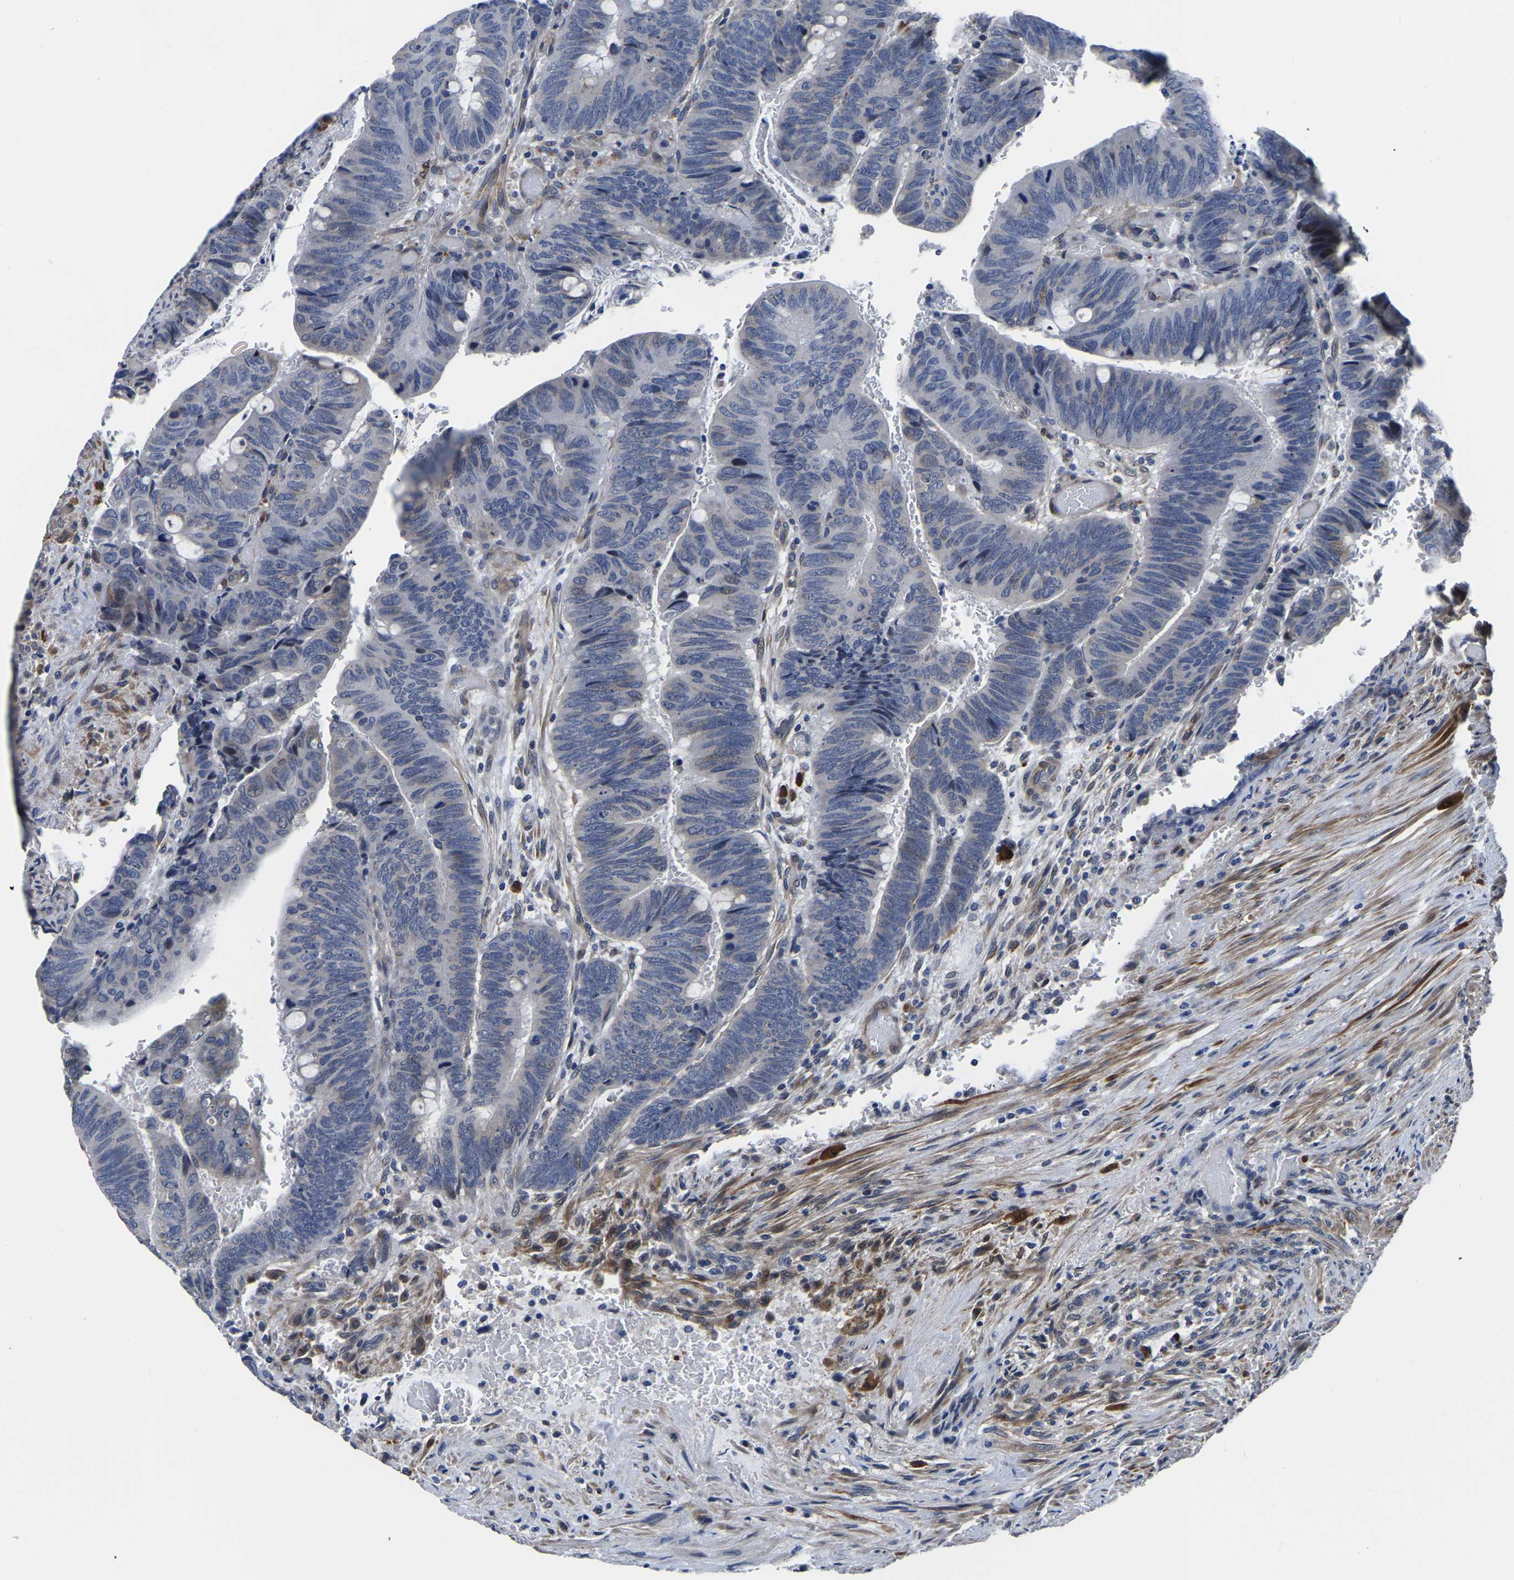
{"staining": {"intensity": "negative", "quantity": "none", "location": "none"}, "tissue": "colorectal cancer", "cell_type": "Tumor cells", "image_type": "cancer", "snomed": [{"axis": "morphology", "description": "Normal tissue, NOS"}, {"axis": "morphology", "description": "Adenocarcinoma, NOS"}, {"axis": "topography", "description": "Rectum"}], "caption": "IHC photomicrograph of neoplastic tissue: human colorectal cancer stained with DAB (3,3'-diaminobenzidine) shows no significant protein staining in tumor cells.", "gene": "PDLIM7", "patient": {"sex": "male", "age": 92}}